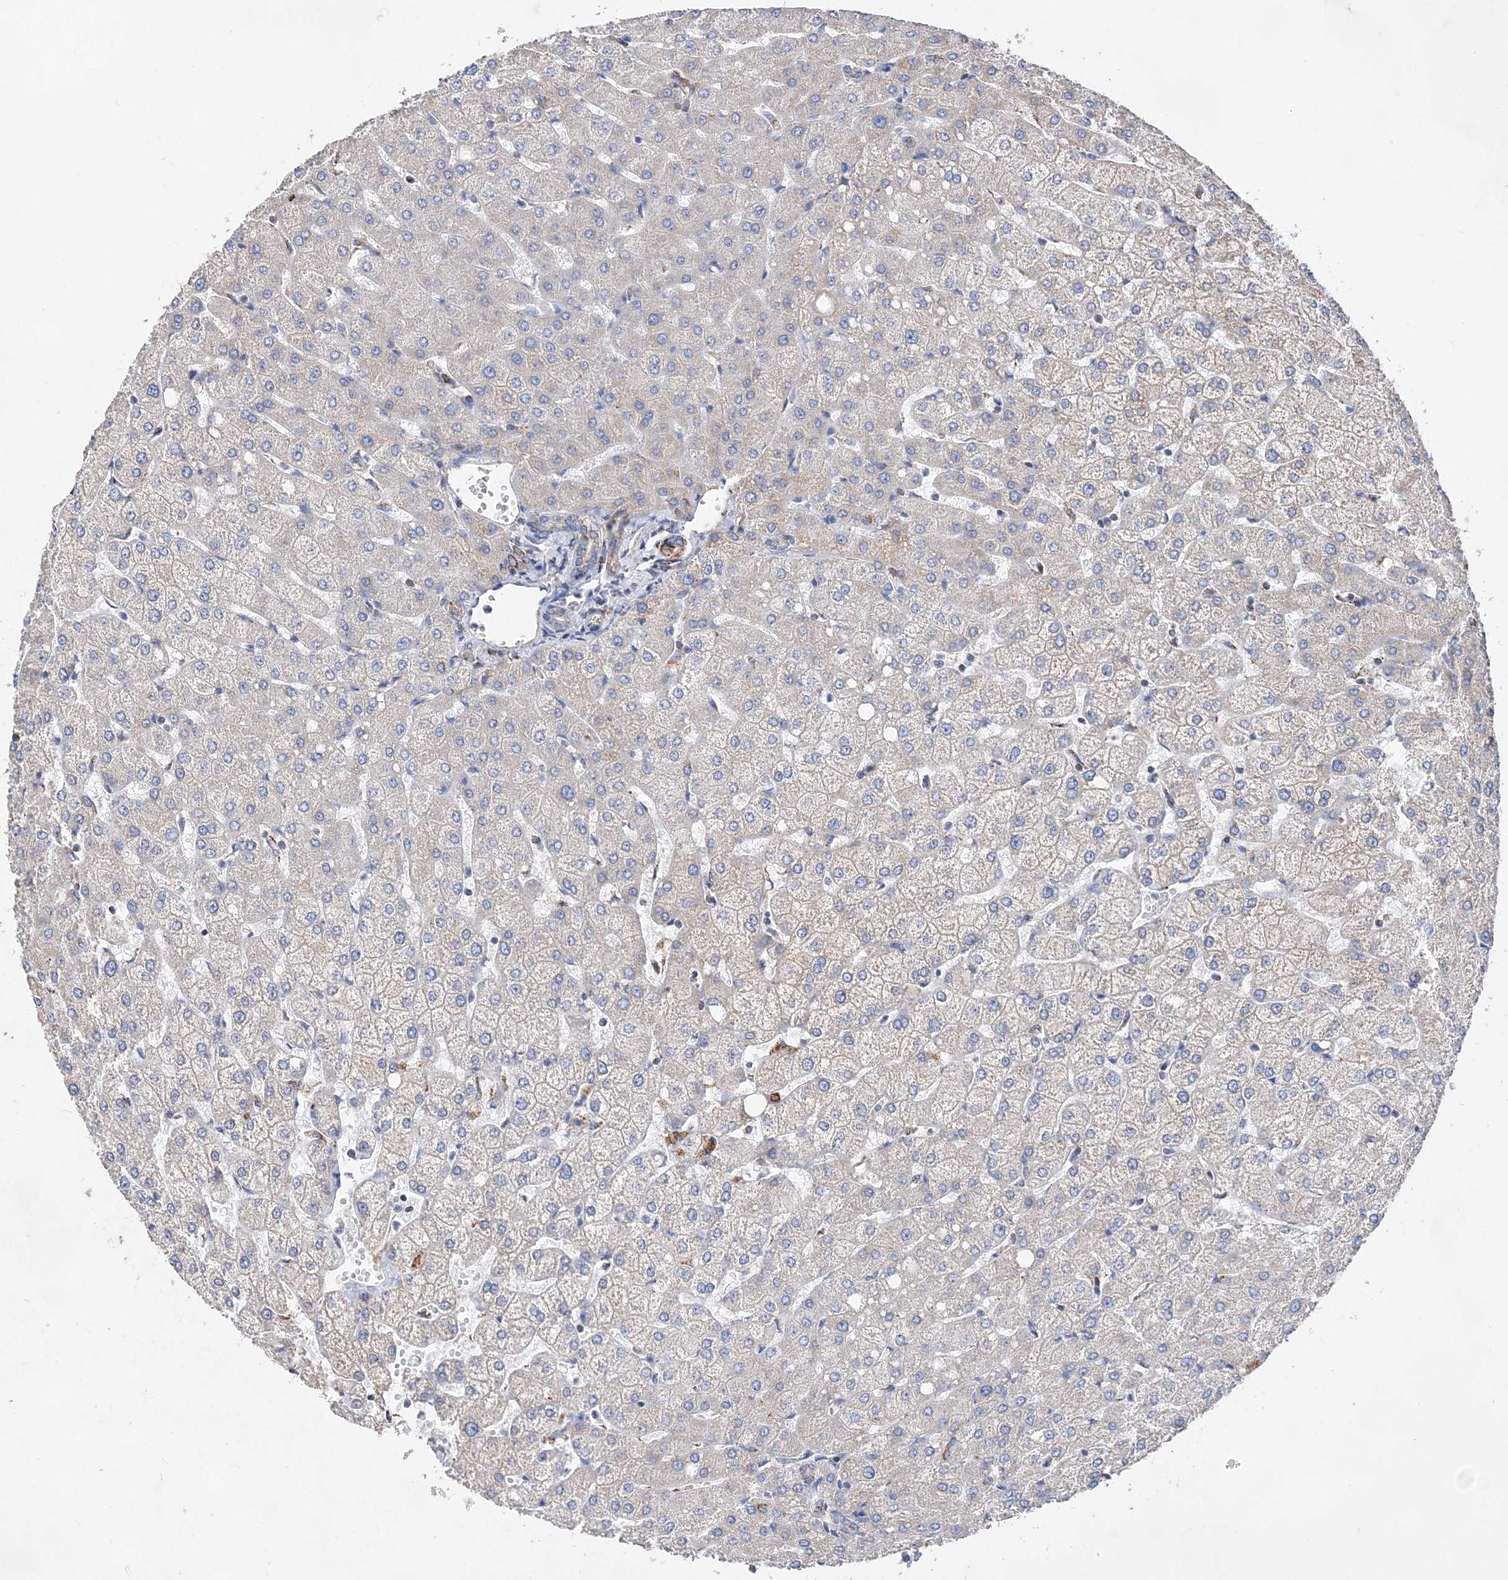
{"staining": {"intensity": "moderate", "quantity": "<25%", "location": "cytoplasmic/membranous"}, "tissue": "liver", "cell_type": "Cholangiocytes", "image_type": "normal", "snomed": [{"axis": "morphology", "description": "Normal tissue, NOS"}, {"axis": "topography", "description": "Liver"}], "caption": "Moderate cytoplasmic/membranous positivity for a protein is appreciated in about <25% of cholangiocytes of benign liver using immunohistochemistry.", "gene": "ACOT9", "patient": {"sex": "female", "age": 54}}